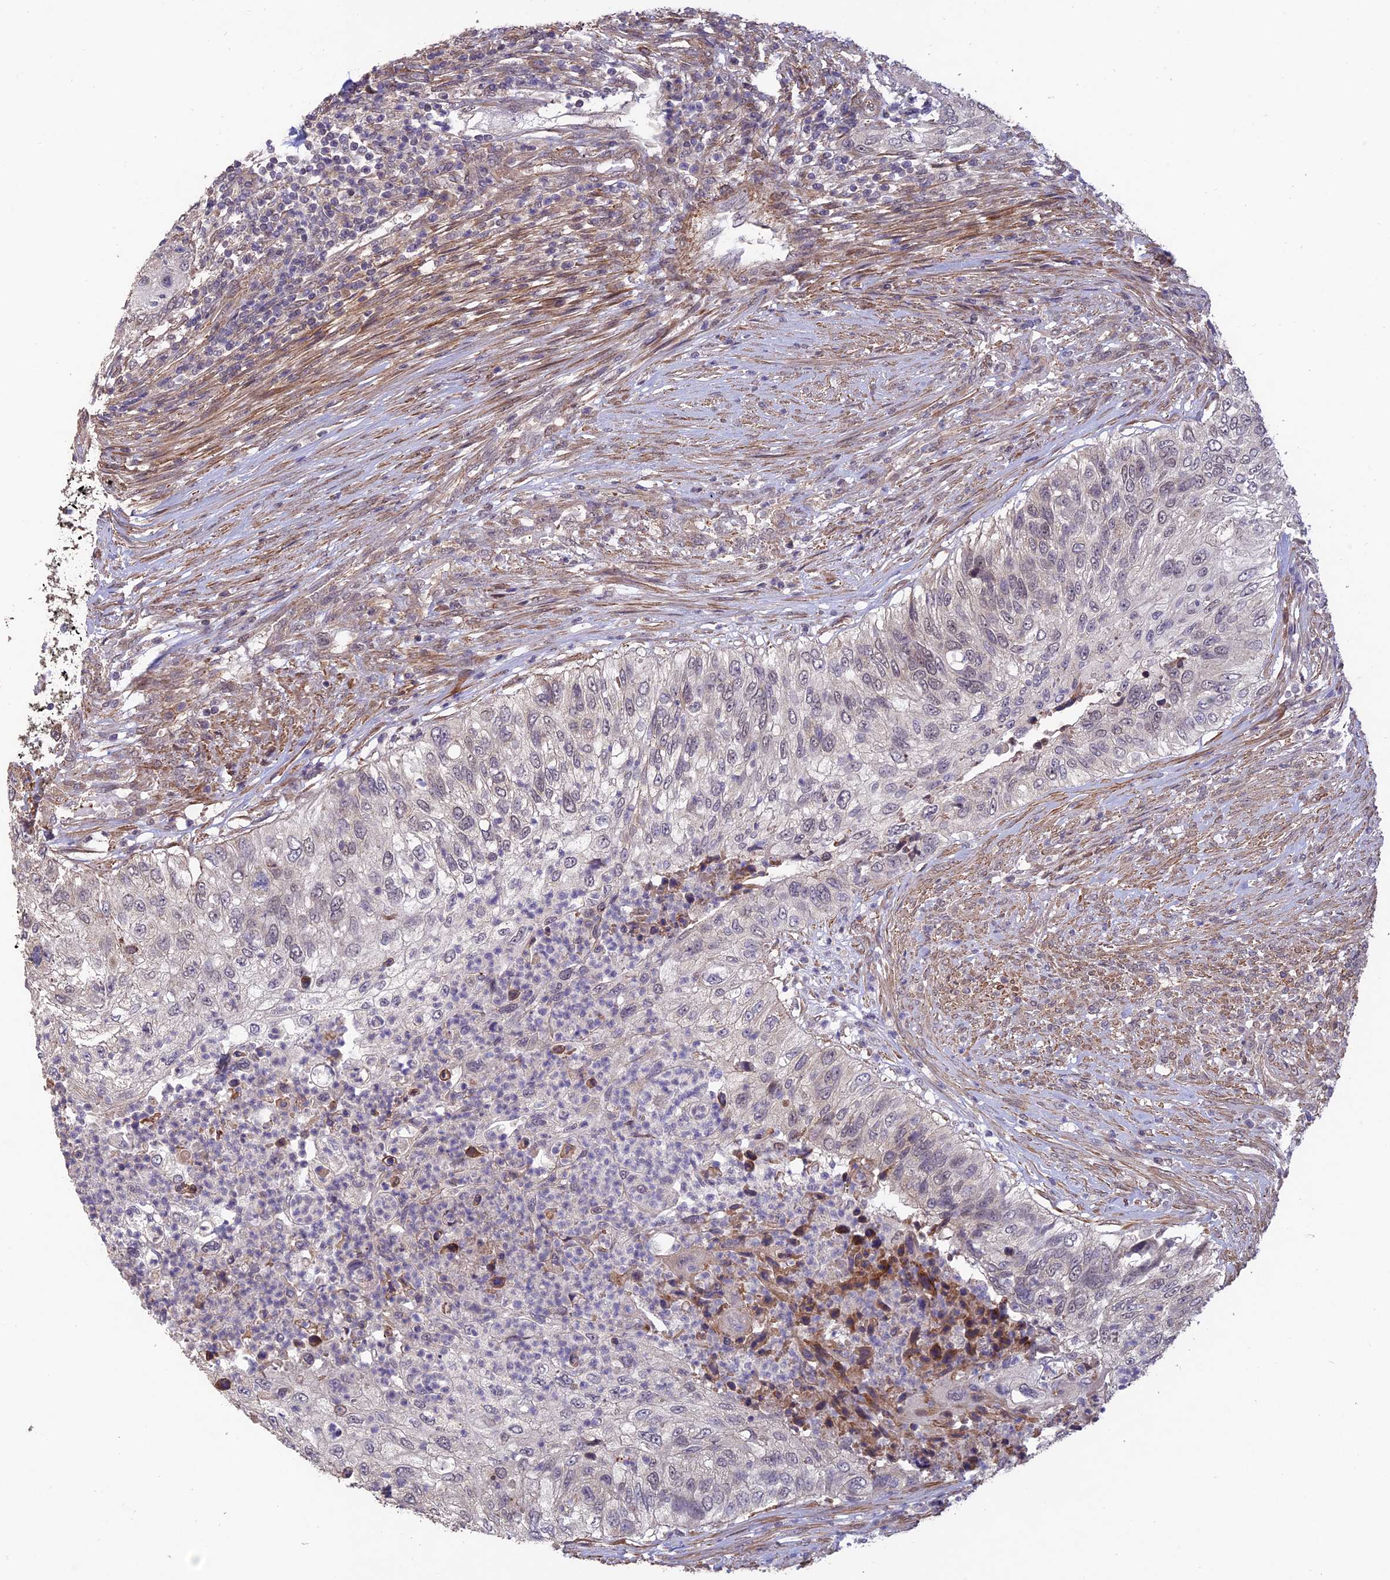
{"staining": {"intensity": "negative", "quantity": "none", "location": "none"}, "tissue": "urothelial cancer", "cell_type": "Tumor cells", "image_type": "cancer", "snomed": [{"axis": "morphology", "description": "Urothelial carcinoma, High grade"}, {"axis": "topography", "description": "Urinary bladder"}], "caption": "Histopathology image shows no protein staining in tumor cells of high-grade urothelial carcinoma tissue. Brightfield microscopy of IHC stained with DAB (brown) and hematoxylin (blue), captured at high magnification.", "gene": "PAGR1", "patient": {"sex": "female", "age": 60}}